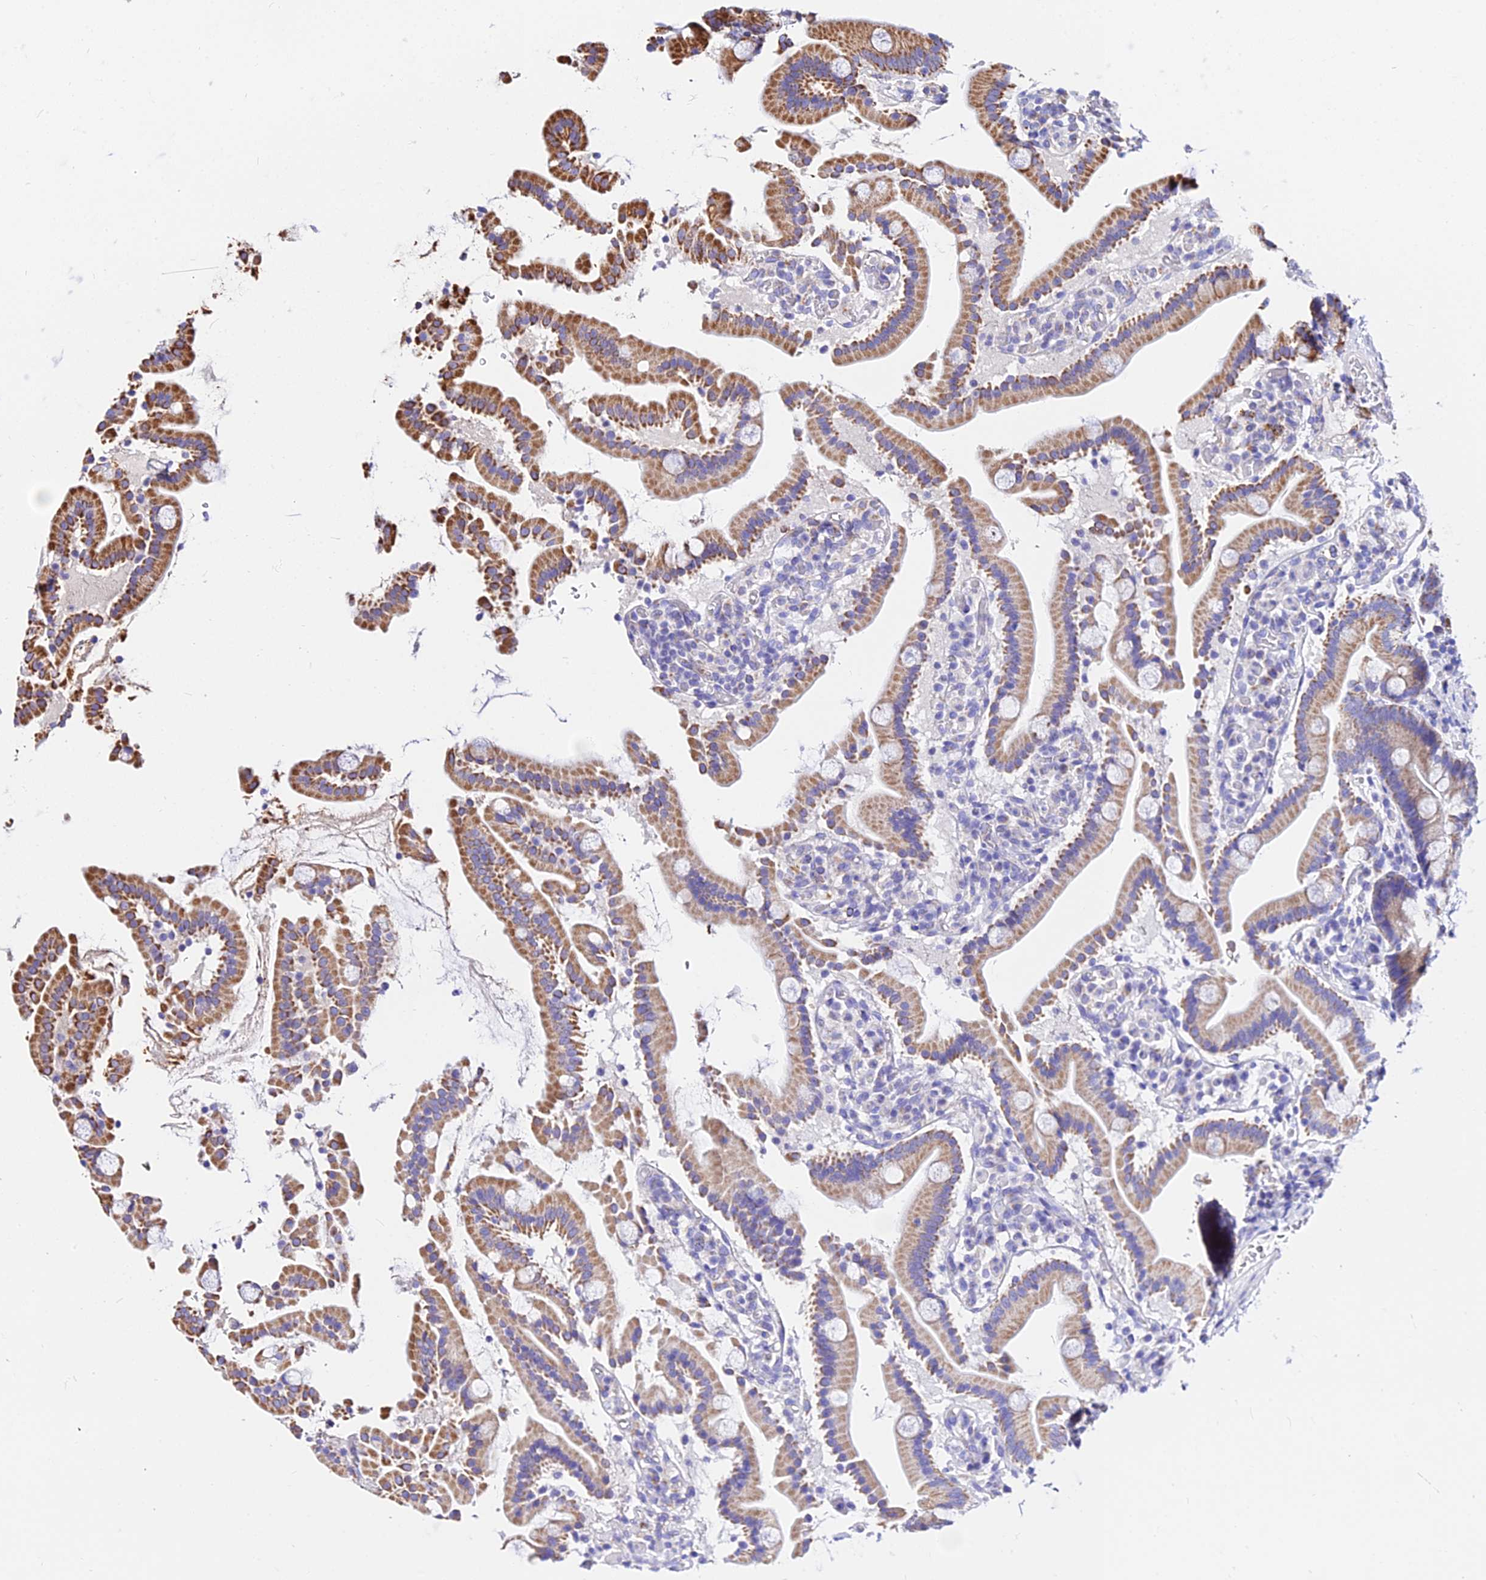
{"staining": {"intensity": "moderate", "quantity": ">75%", "location": "cytoplasmic/membranous"}, "tissue": "duodenum", "cell_type": "Glandular cells", "image_type": "normal", "snomed": [{"axis": "morphology", "description": "Normal tissue, NOS"}, {"axis": "topography", "description": "Duodenum"}], "caption": "This photomicrograph demonstrates immunohistochemistry staining of benign duodenum, with medium moderate cytoplasmic/membranous positivity in approximately >75% of glandular cells.", "gene": "ZNF573", "patient": {"sex": "male", "age": 55}}